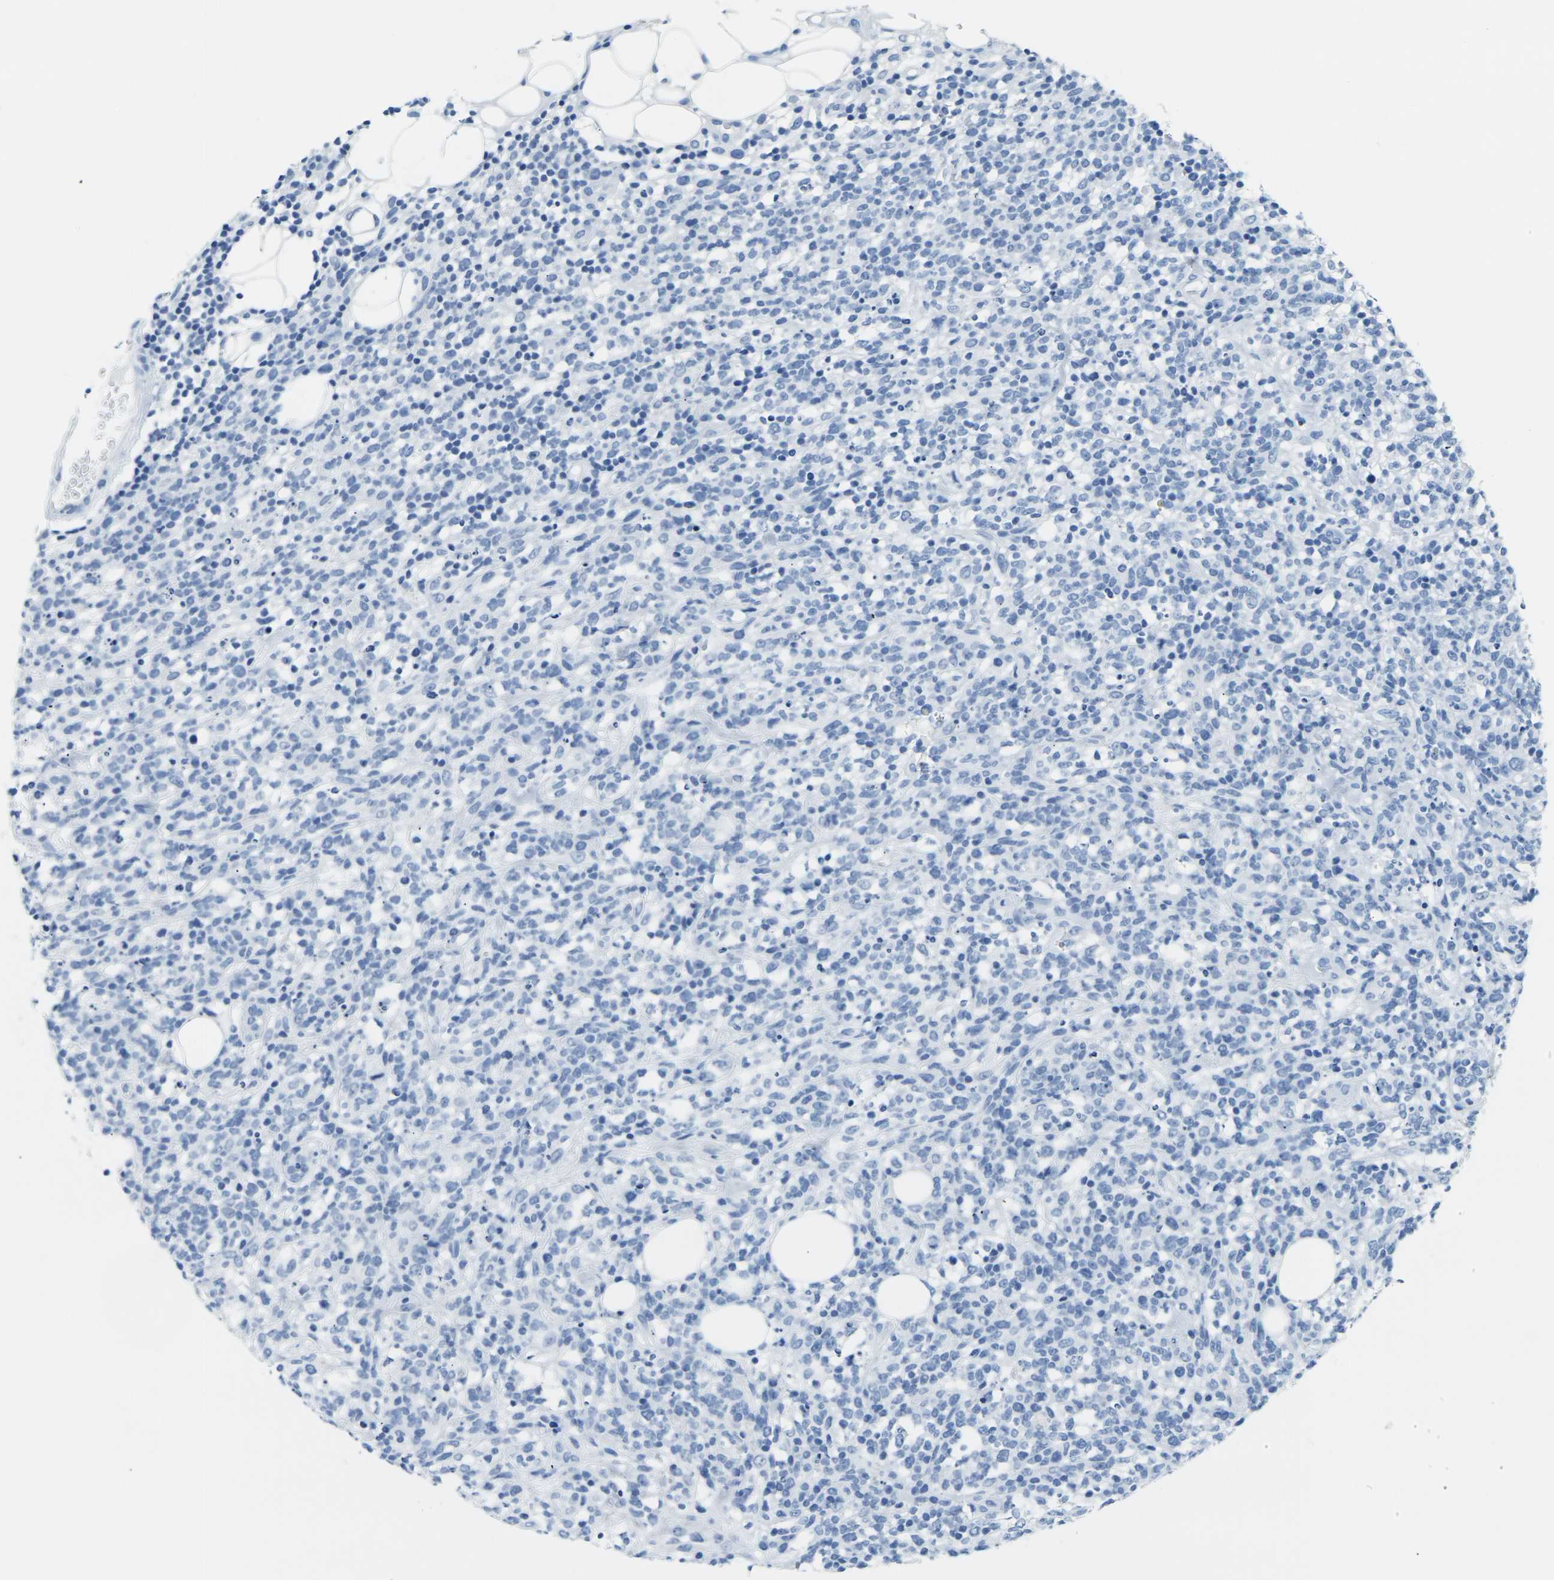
{"staining": {"intensity": "negative", "quantity": "none", "location": "none"}, "tissue": "lymphoma", "cell_type": "Tumor cells", "image_type": "cancer", "snomed": [{"axis": "morphology", "description": "Malignant lymphoma, non-Hodgkin's type, High grade"}, {"axis": "topography", "description": "Lymph node"}], "caption": "This is an immunohistochemistry histopathology image of human lymphoma. There is no staining in tumor cells.", "gene": "CLDN7", "patient": {"sex": "female", "age": 73}}